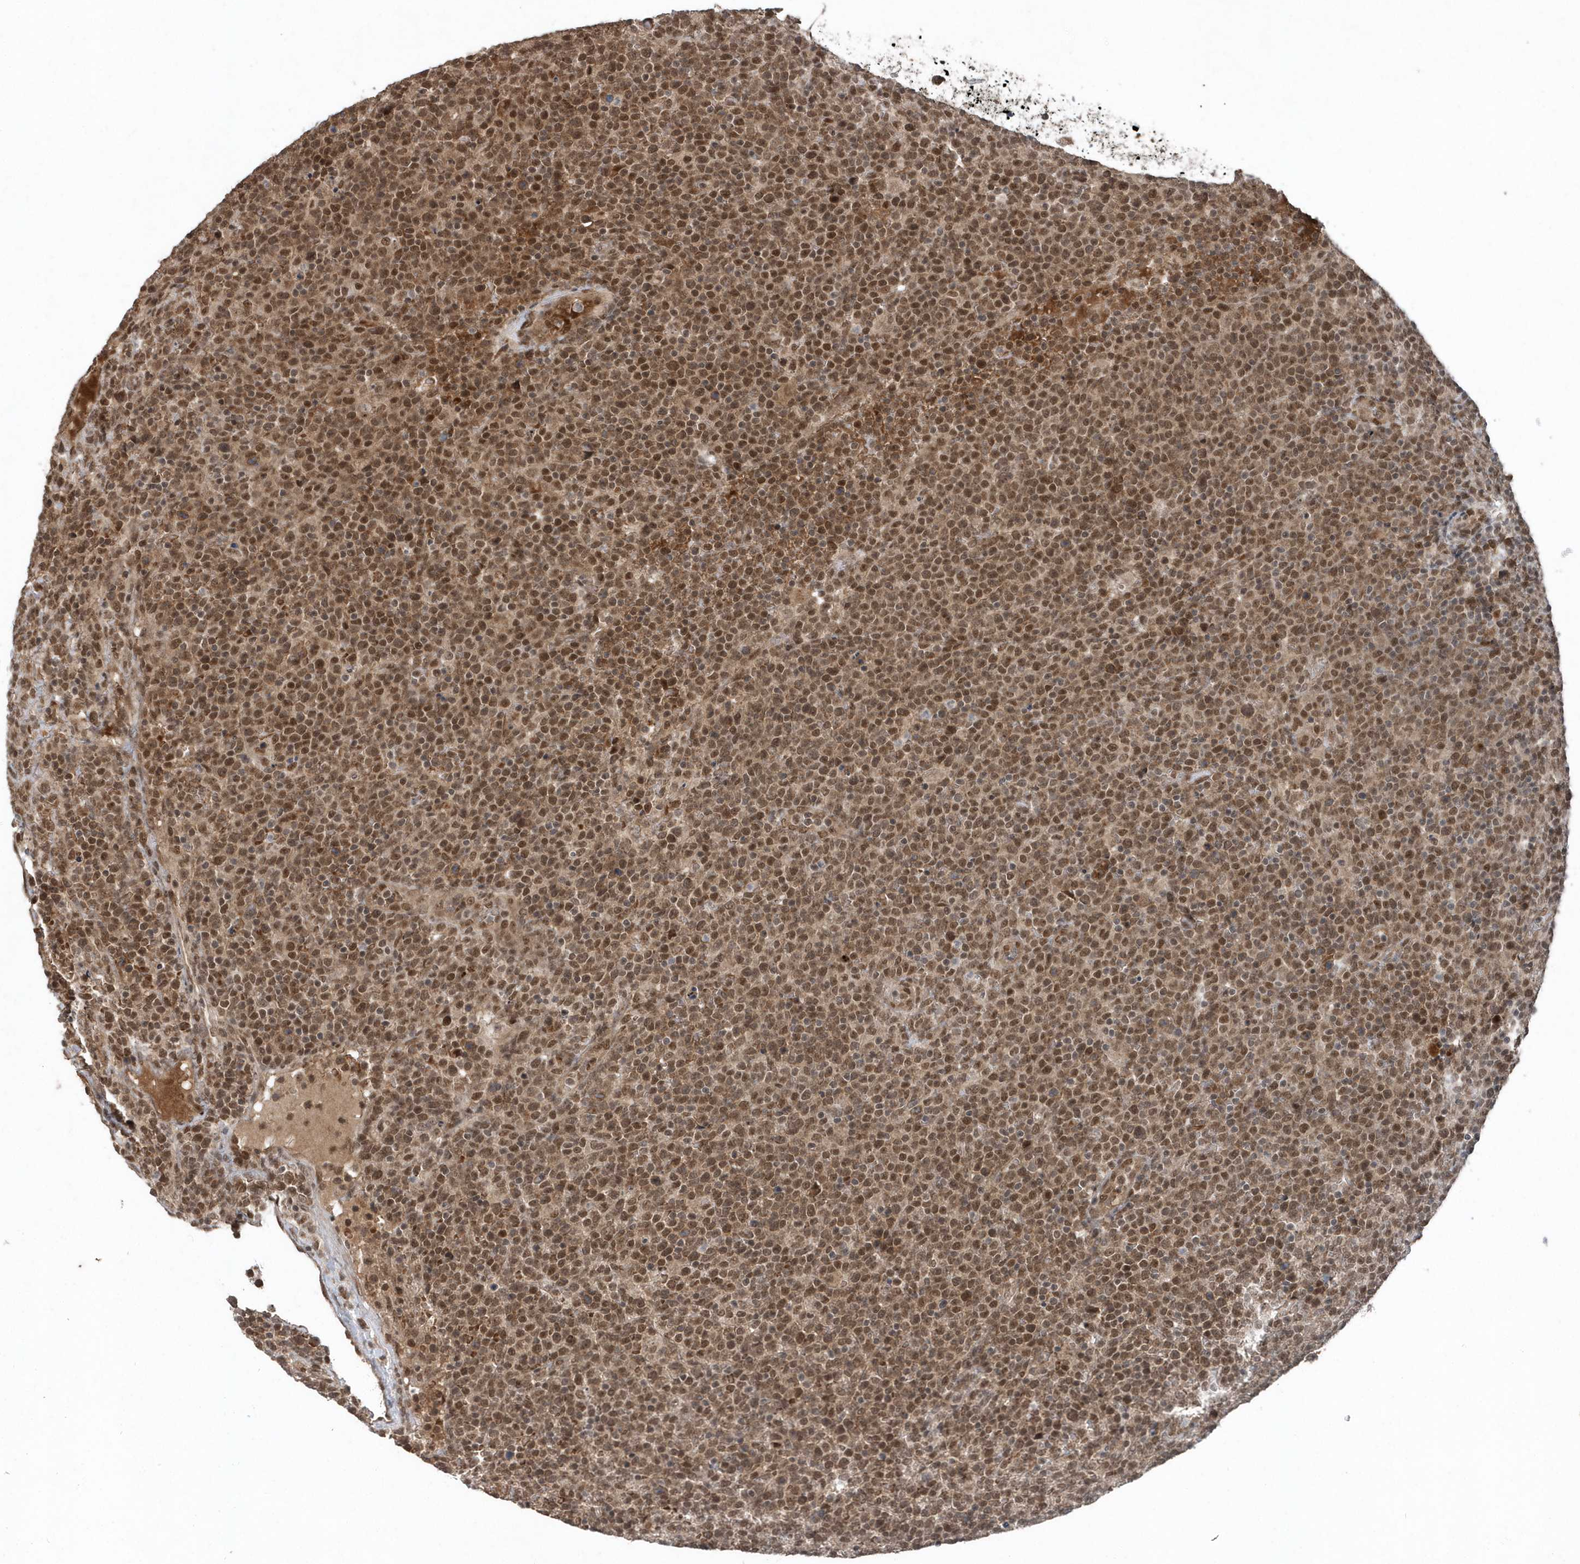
{"staining": {"intensity": "moderate", "quantity": ">75%", "location": "nuclear"}, "tissue": "lymphoma", "cell_type": "Tumor cells", "image_type": "cancer", "snomed": [{"axis": "morphology", "description": "Malignant lymphoma, non-Hodgkin's type, High grade"}, {"axis": "topography", "description": "Lymph node"}], "caption": "An IHC micrograph of neoplastic tissue is shown. Protein staining in brown labels moderate nuclear positivity in lymphoma within tumor cells.", "gene": "QTRT2", "patient": {"sex": "male", "age": 61}}